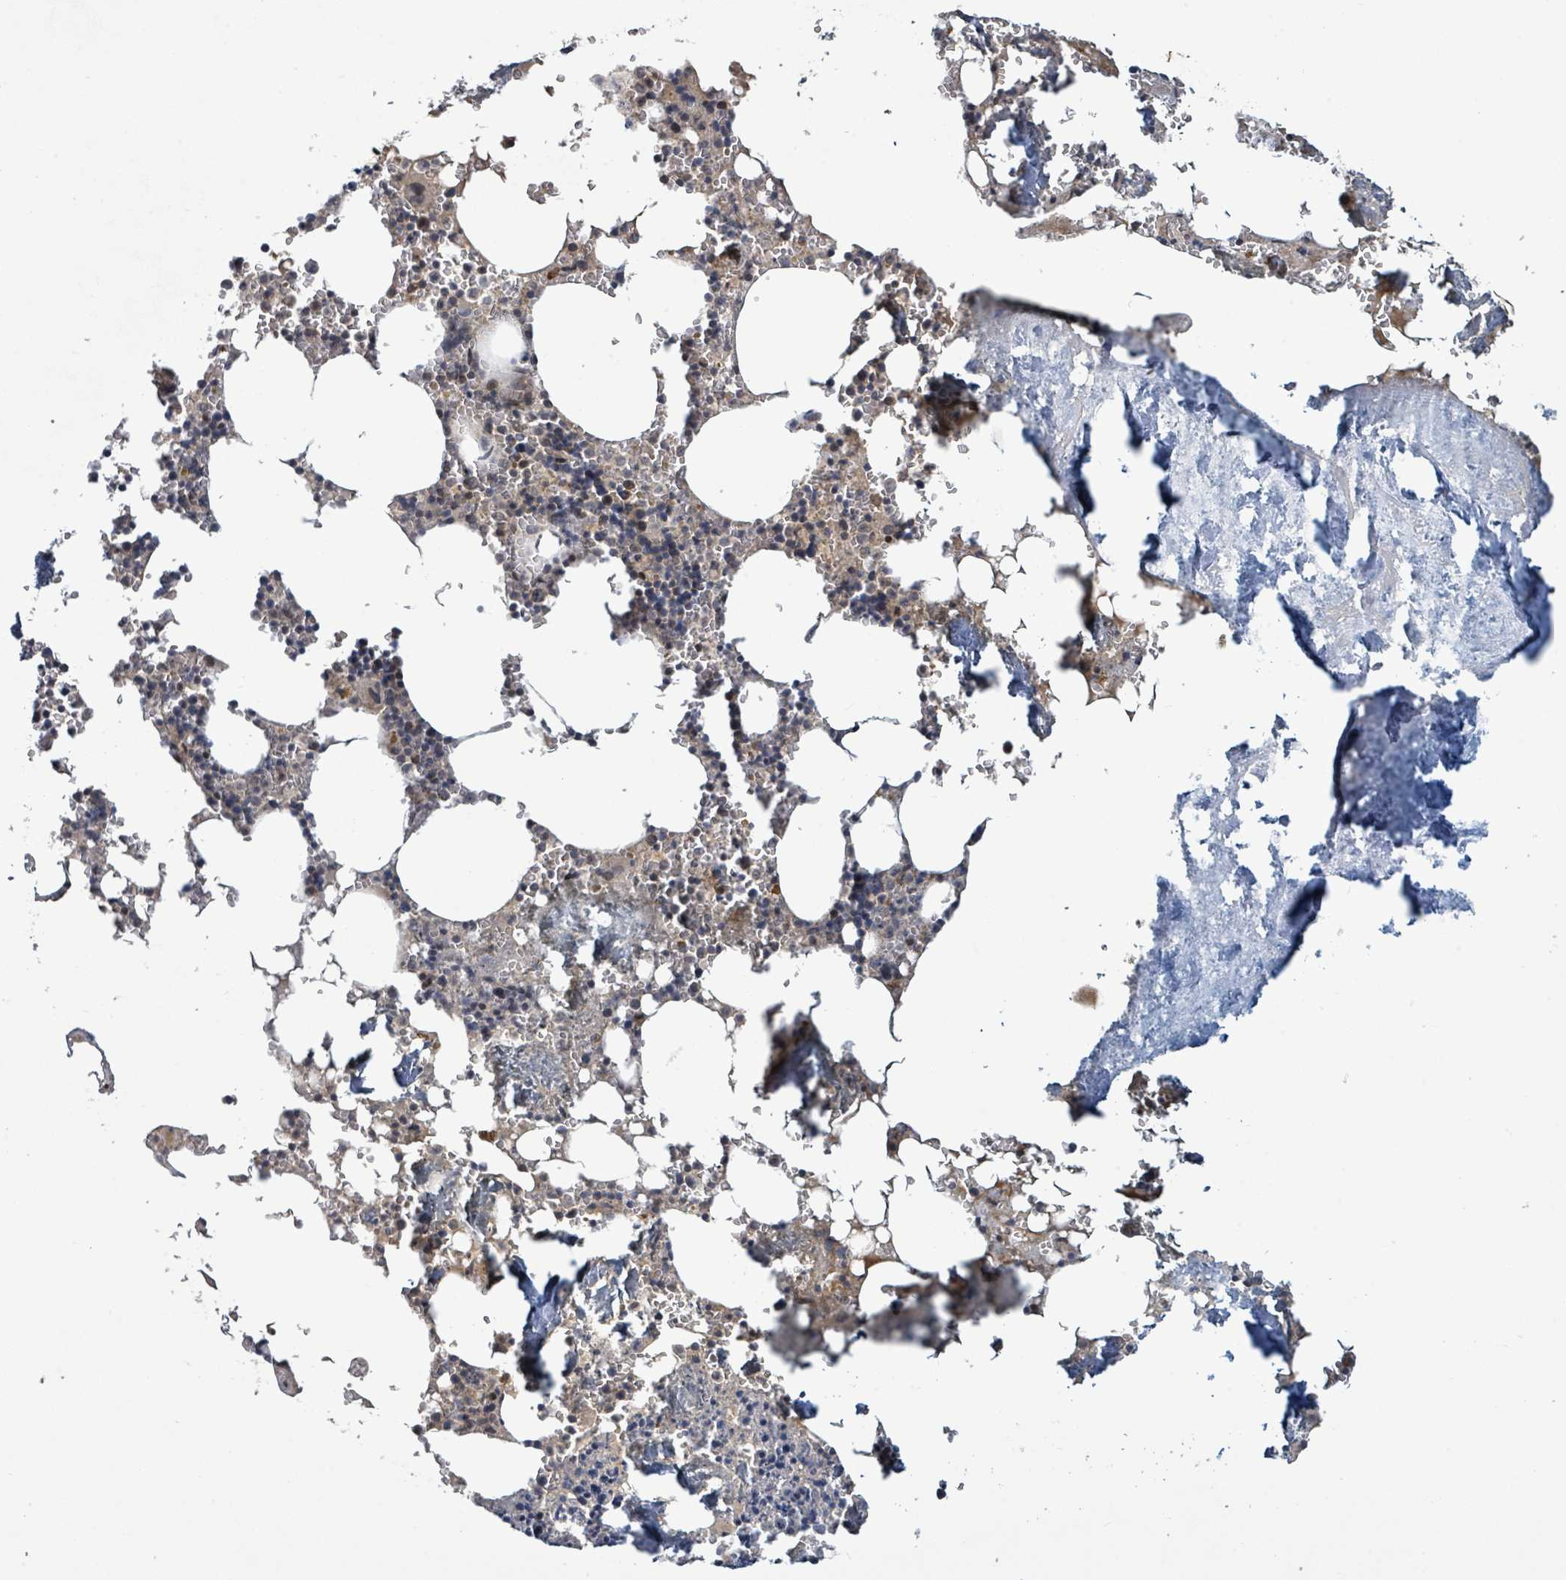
{"staining": {"intensity": "moderate", "quantity": "<25%", "location": "cytoplasmic/membranous"}, "tissue": "bone marrow", "cell_type": "Hematopoietic cells", "image_type": "normal", "snomed": [{"axis": "morphology", "description": "Normal tissue, NOS"}, {"axis": "topography", "description": "Bone marrow"}], "caption": "About <25% of hematopoietic cells in benign human bone marrow exhibit moderate cytoplasmic/membranous protein positivity as visualized by brown immunohistochemical staining.", "gene": "ITGA11", "patient": {"sex": "male", "age": 54}}